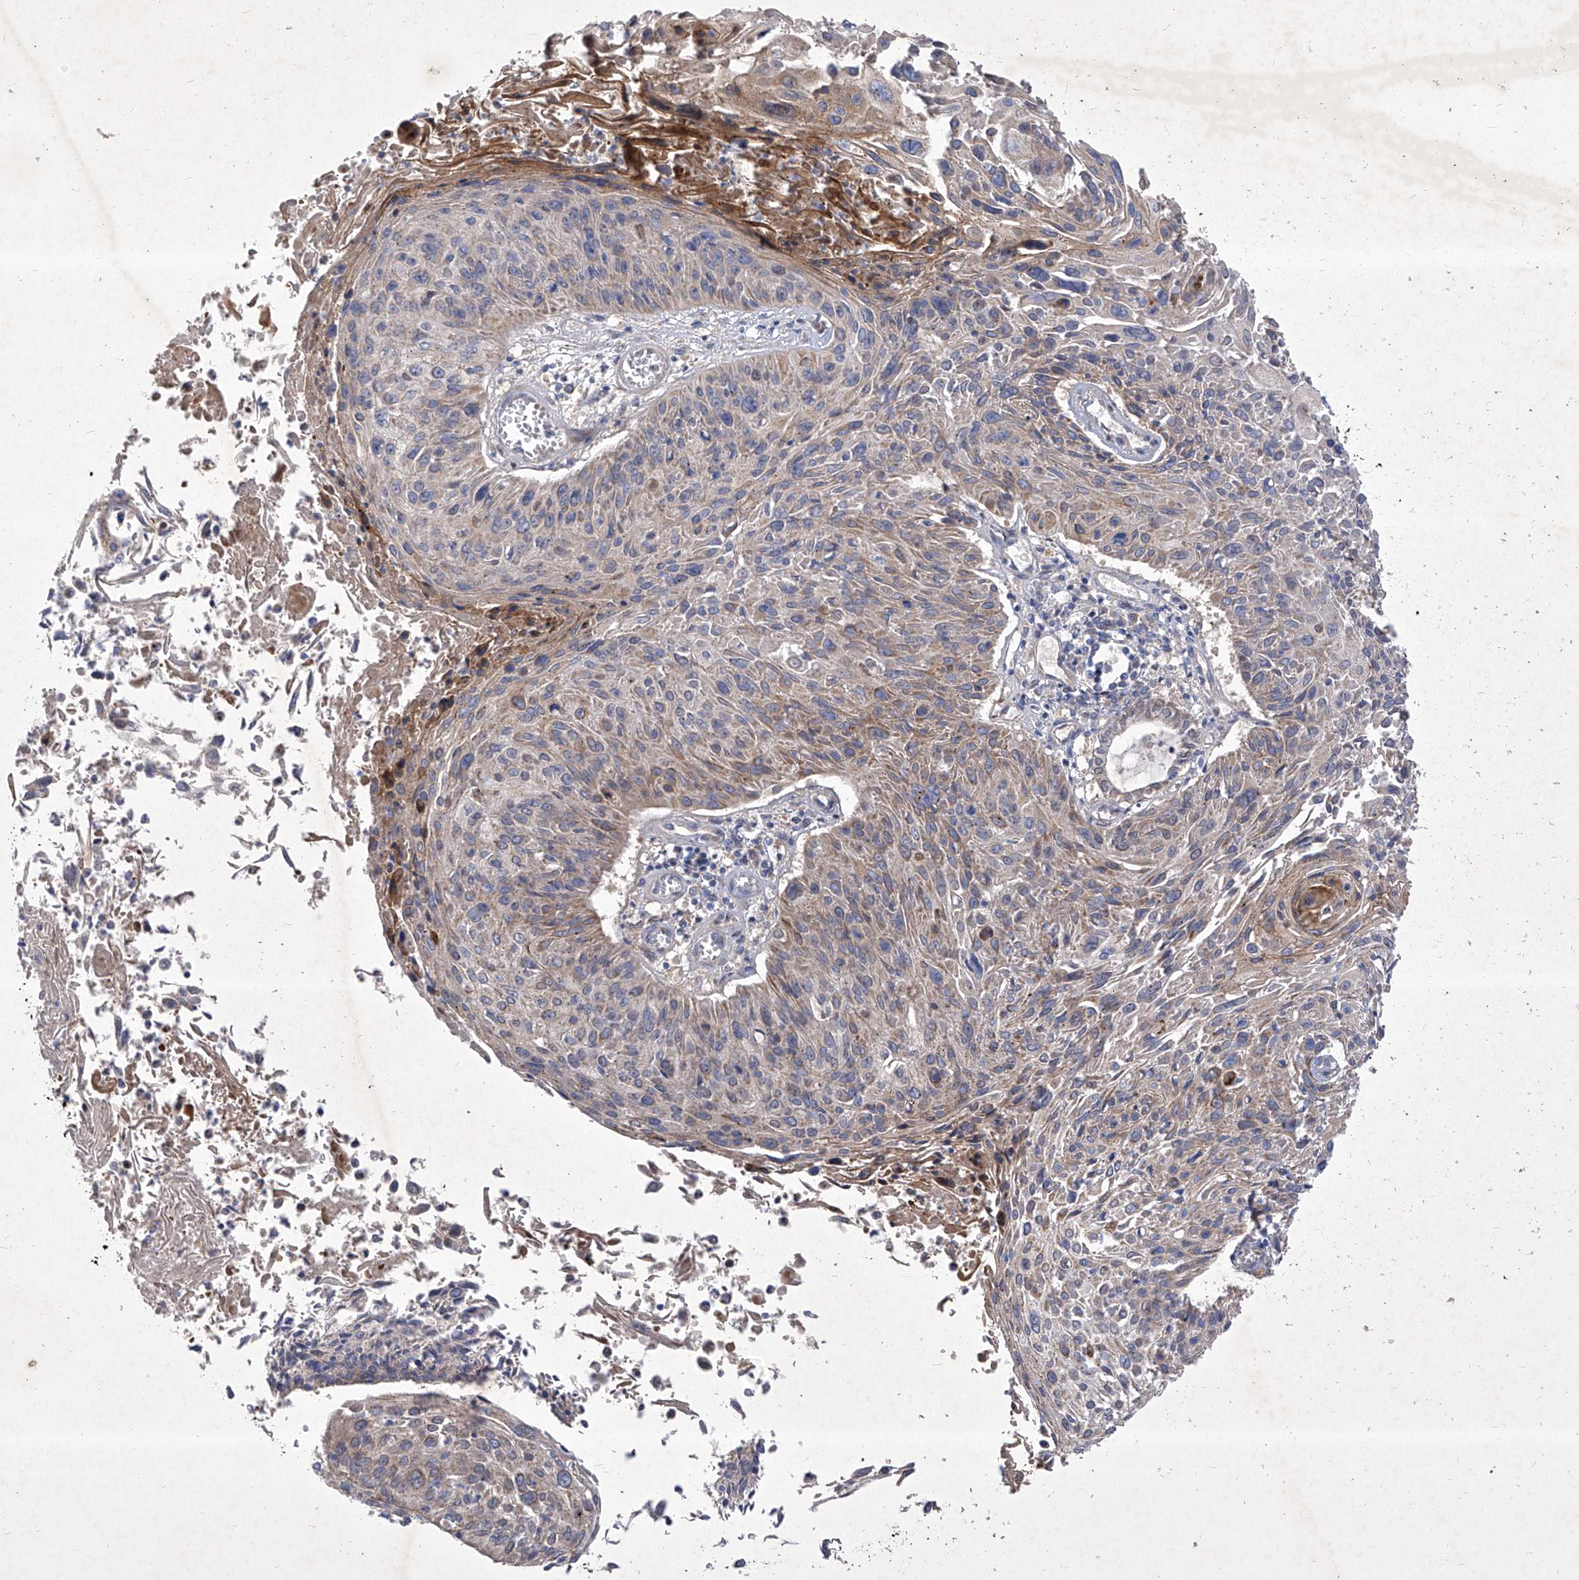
{"staining": {"intensity": "negative", "quantity": "none", "location": "none"}, "tissue": "cervical cancer", "cell_type": "Tumor cells", "image_type": "cancer", "snomed": [{"axis": "morphology", "description": "Squamous cell carcinoma, NOS"}, {"axis": "topography", "description": "Cervix"}], "caption": "Protein analysis of squamous cell carcinoma (cervical) exhibits no significant expression in tumor cells.", "gene": "COQ3", "patient": {"sex": "female", "age": 51}}